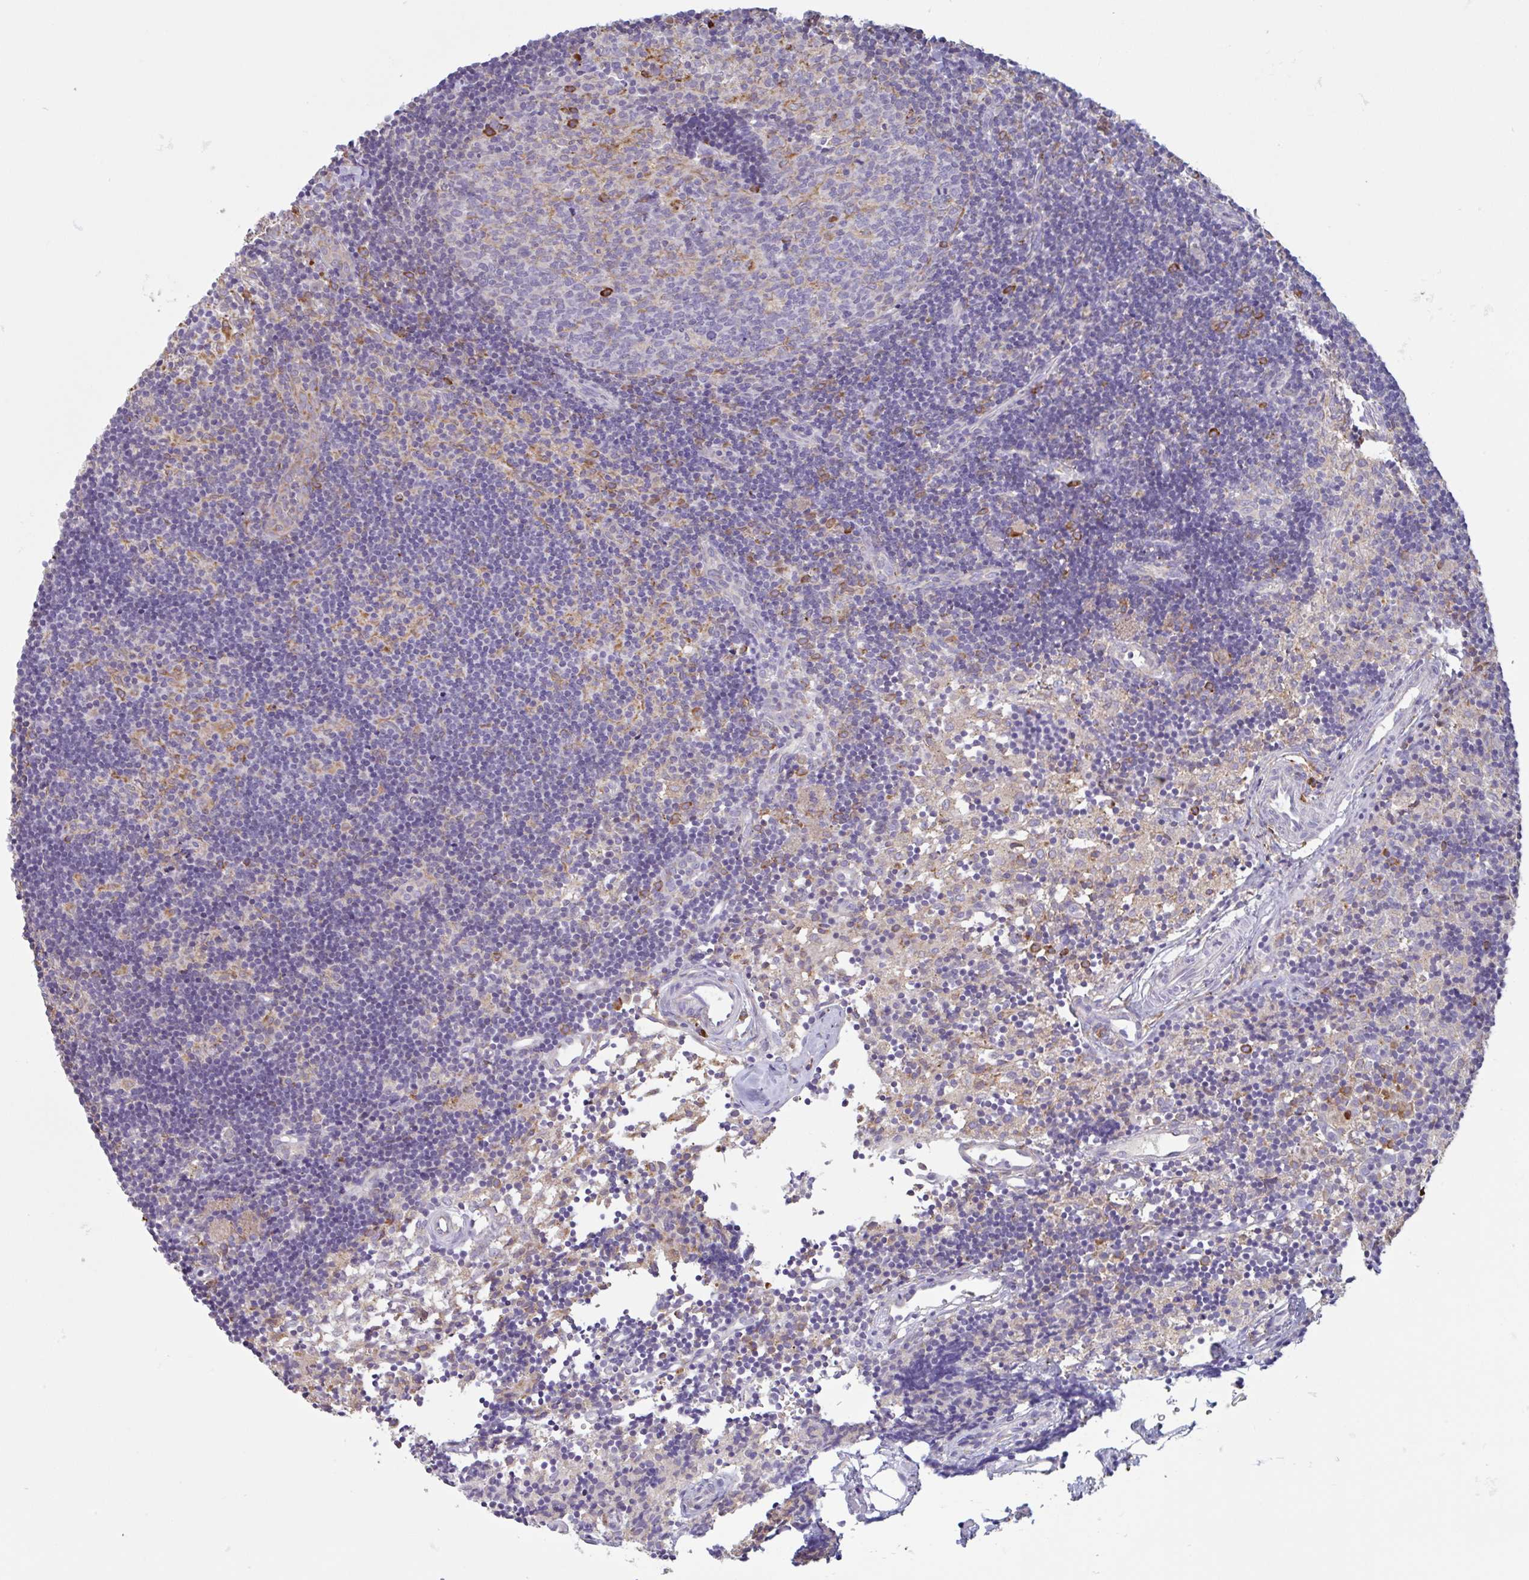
{"staining": {"intensity": "strong", "quantity": "<25%", "location": "cytoplasmic/membranous"}, "tissue": "lymph node", "cell_type": "Germinal center cells", "image_type": "normal", "snomed": [{"axis": "morphology", "description": "Normal tissue, NOS"}, {"axis": "topography", "description": "Lymph node"}], "caption": "Protein staining of benign lymph node reveals strong cytoplasmic/membranous positivity in about <25% of germinal center cells. (Brightfield microscopy of DAB IHC at high magnification).", "gene": "DOK4", "patient": {"sex": "female", "age": 31}}